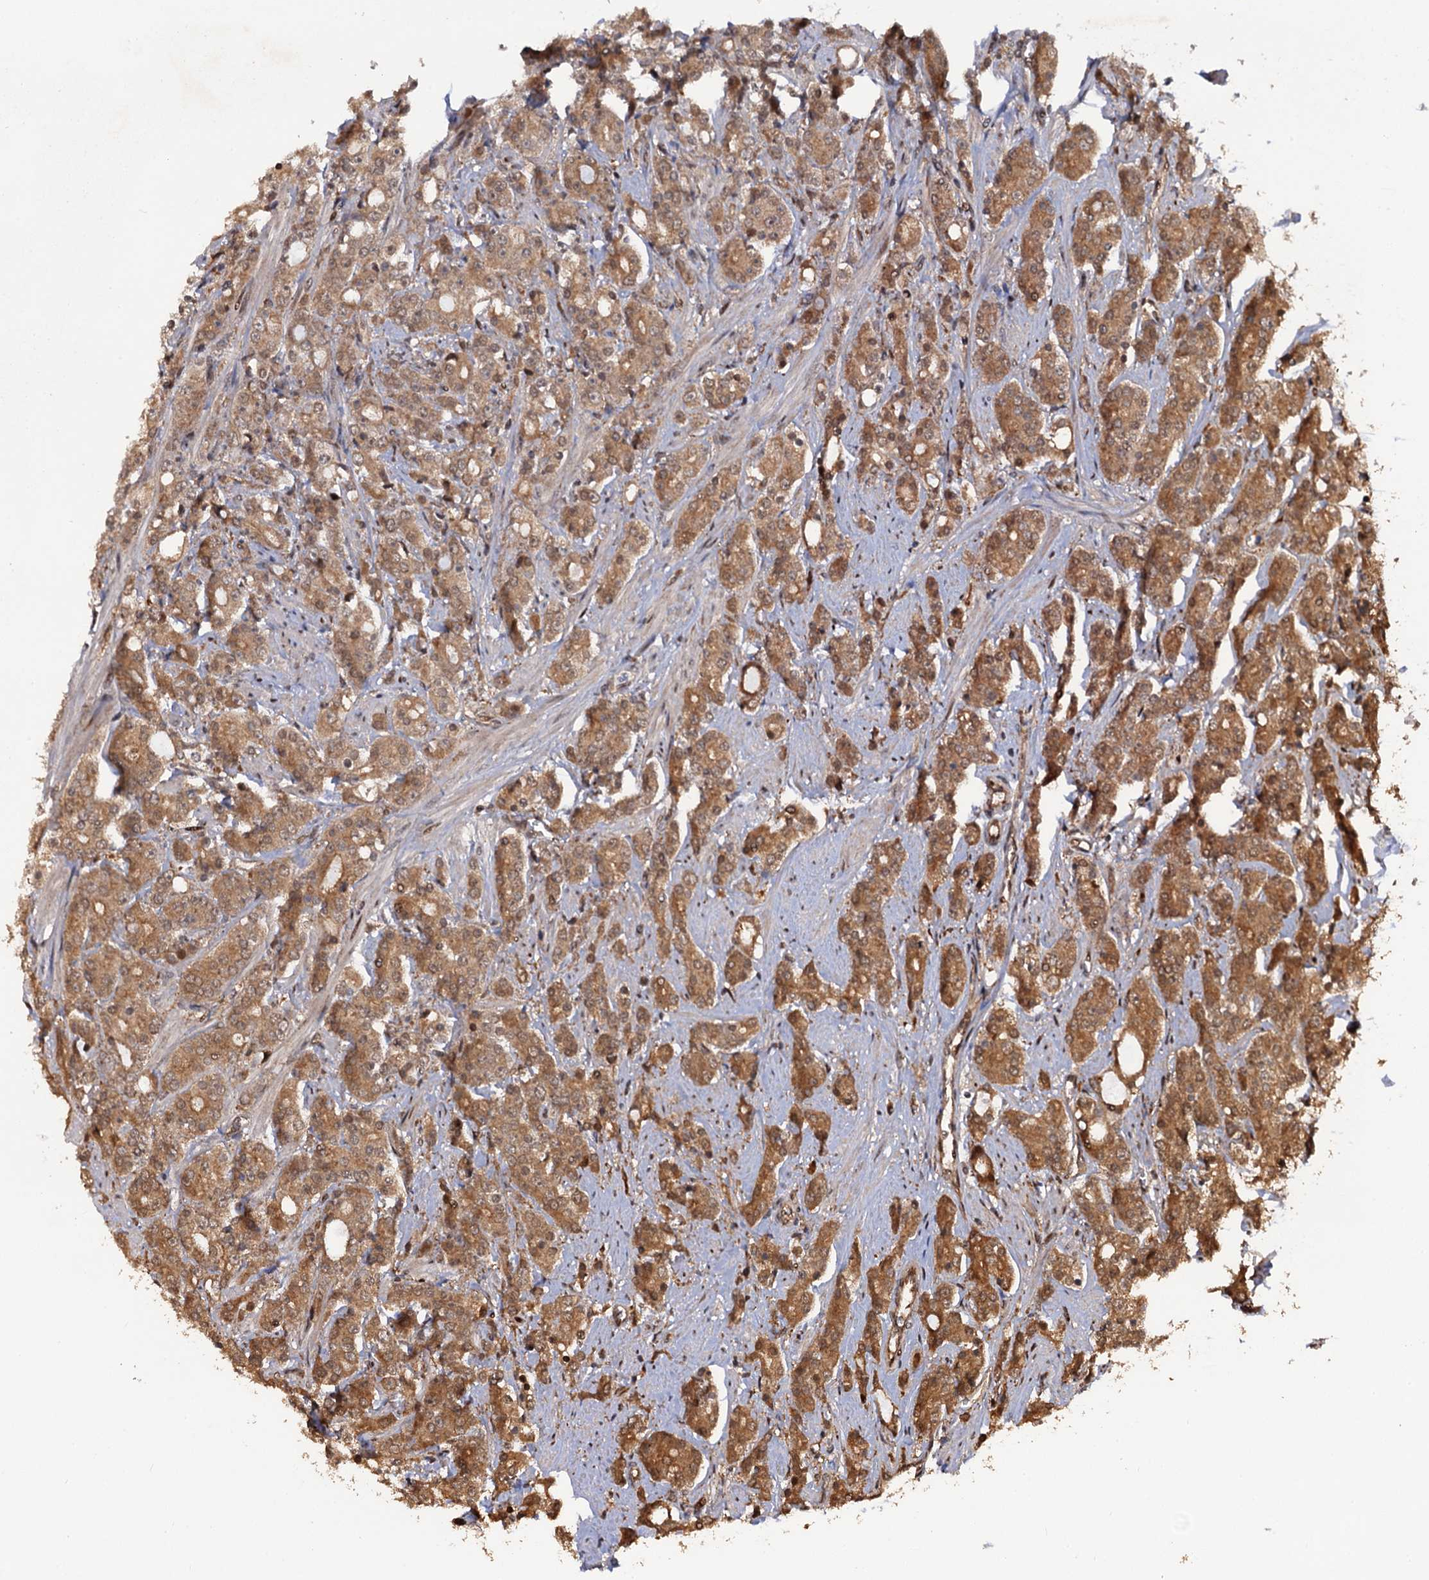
{"staining": {"intensity": "moderate", "quantity": ">75%", "location": "cytoplasmic/membranous"}, "tissue": "prostate cancer", "cell_type": "Tumor cells", "image_type": "cancer", "snomed": [{"axis": "morphology", "description": "Adenocarcinoma, High grade"}, {"axis": "topography", "description": "Prostate"}], "caption": "High-grade adenocarcinoma (prostate) stained with DAB immunohistochemistry (IHC) exhibits medium levels of moderate cytoplasmic/membranous positivity in about >75% of tumor cells.", "gene": "CDC23", "patient": {"sex": "male", "age": 62}}